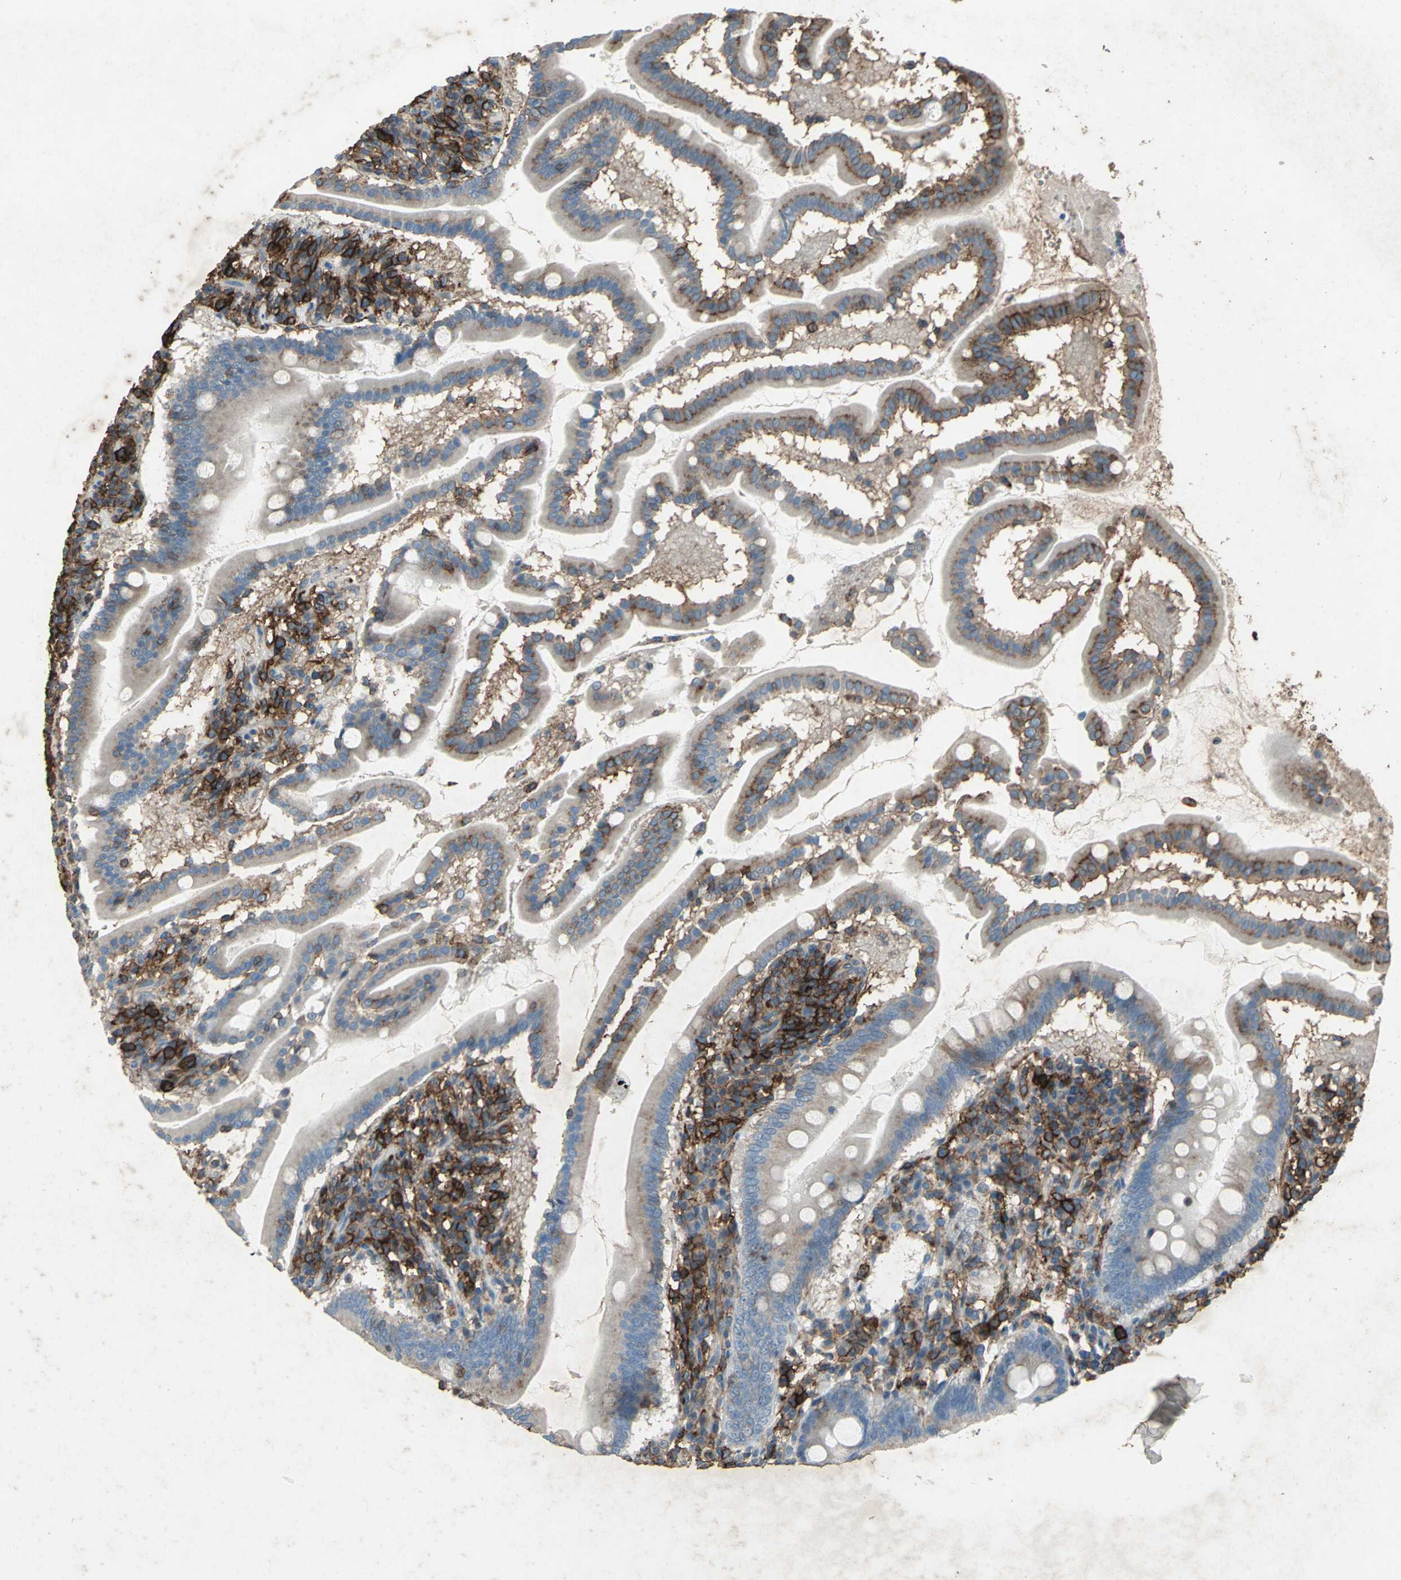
{"staining": {"intensity": "moderate", "quantity": "25%-75%", "location": "cytoplasmic/membranous"}, "tissue": "duodenum", "cell_type": "Glandular cells", "image_type": "normal", "snomed": [{"axis": "morphology", "description": "Normal tissue, NOS"}, {"axis": "topography", "description": "Duodenum"}], "caption": "The micrograph shows immunohistochemical staining of benign duodenum. There is moderate cytoplasmic/membranous expression is identified in about 25%-75% of glandular cells.", "gene": "CCR6", "patient": {"sex": "male", "age": 50}}